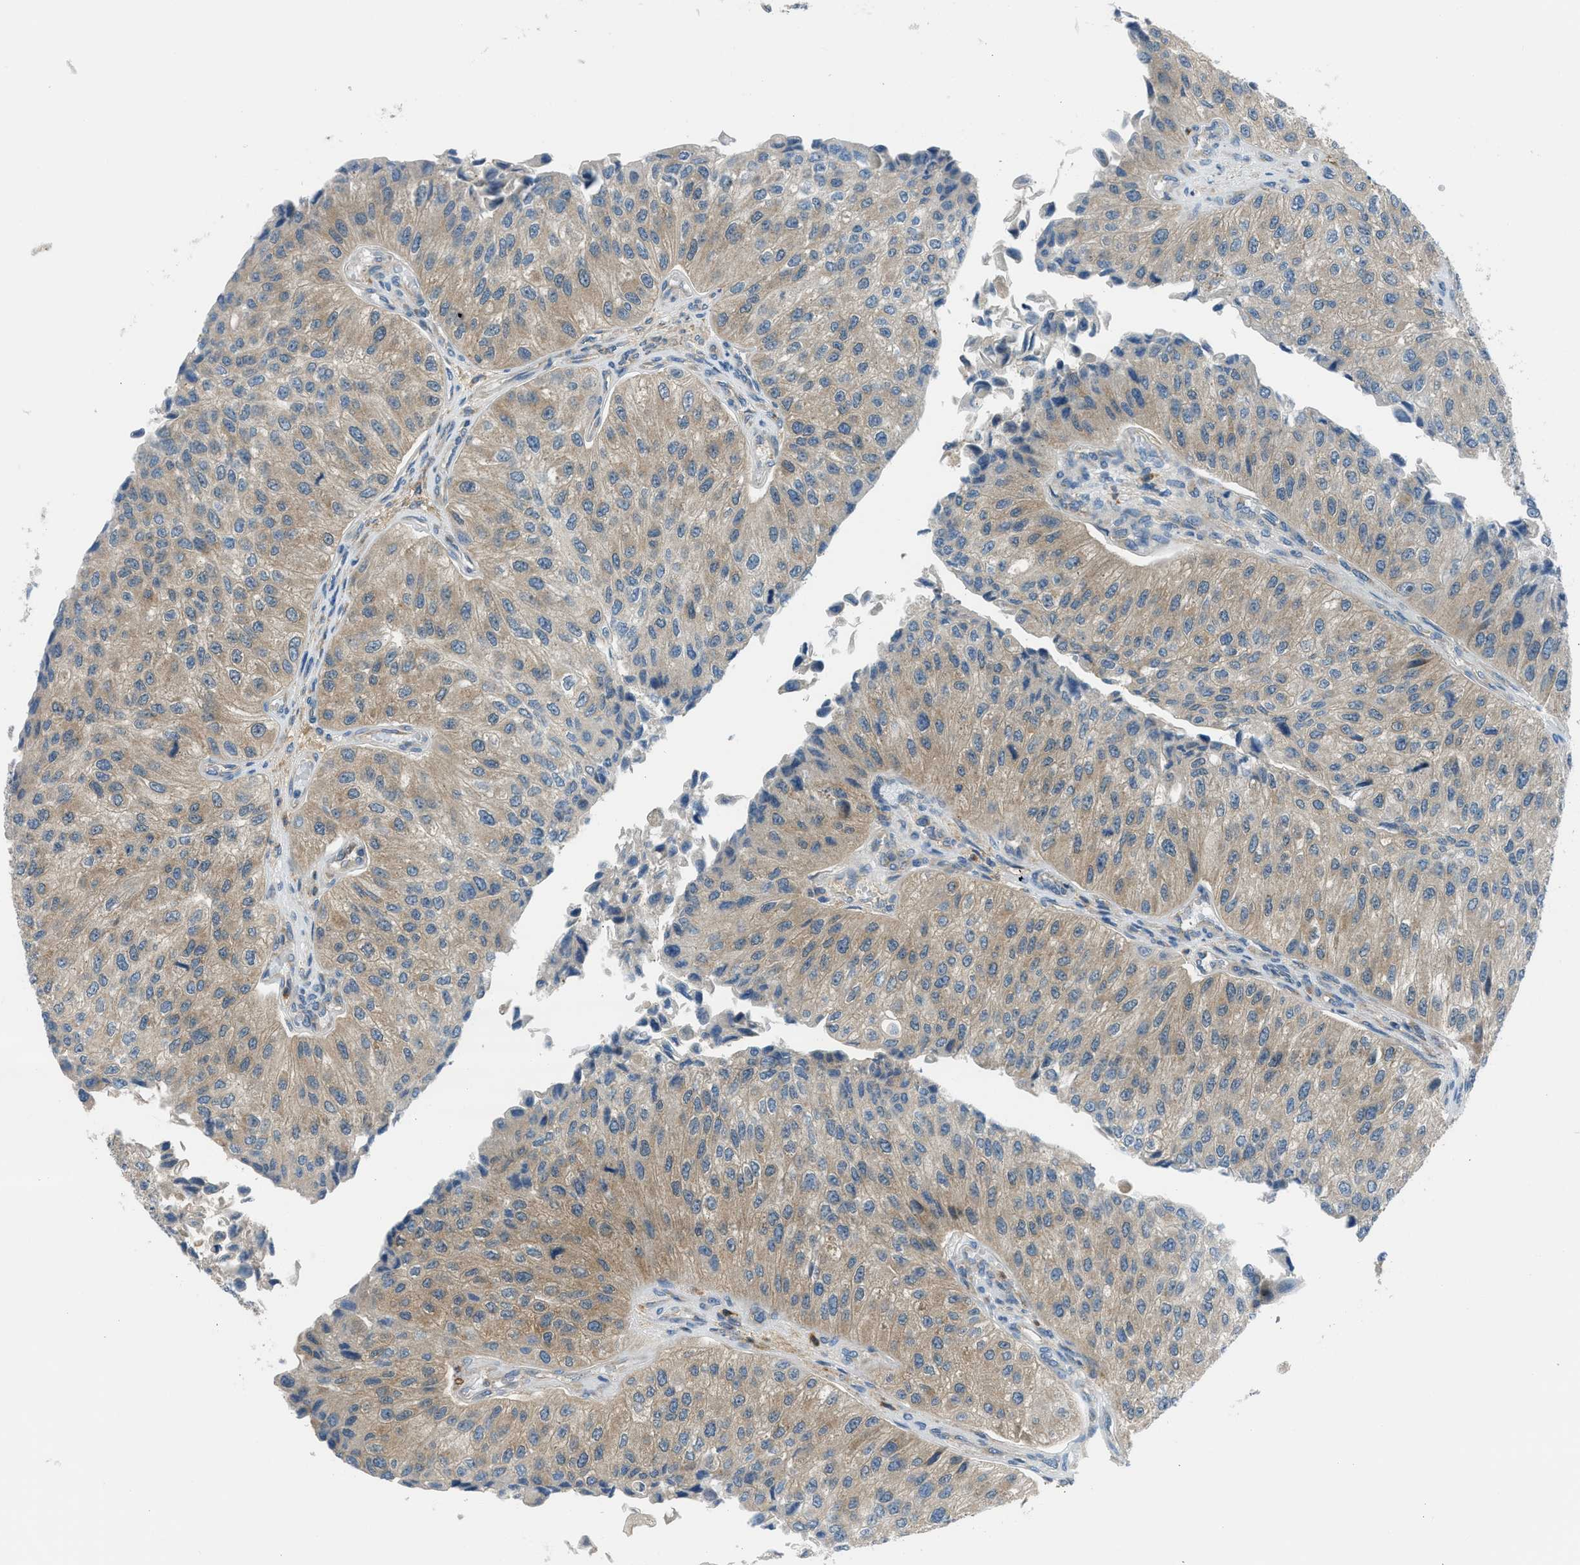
{"staining": {"intensity": "weak", "quantity": "25%-75%", "location": "cytoplasmic/membranous"}, "tissue": "urothelial cancer", "cell_type": "Tumor cells", "image_type": "cancer", "snomed": [{"axis": "morphology", "description": "Urothelial carcinoma, High grade"}, {"axis": "topography", "description": "Kidney"}, {"axis": "topography", "description": "Urinary bladder"}], "caption": "High-grade urothelial carcinoma was stained to show a protein in brown. There is low levels of weak cytoplasmic/membranous positivity in approximately 25%-75% of tumor cells.", "gene": "EDARADD", "patient": {"sex": "male", "age": 77}}